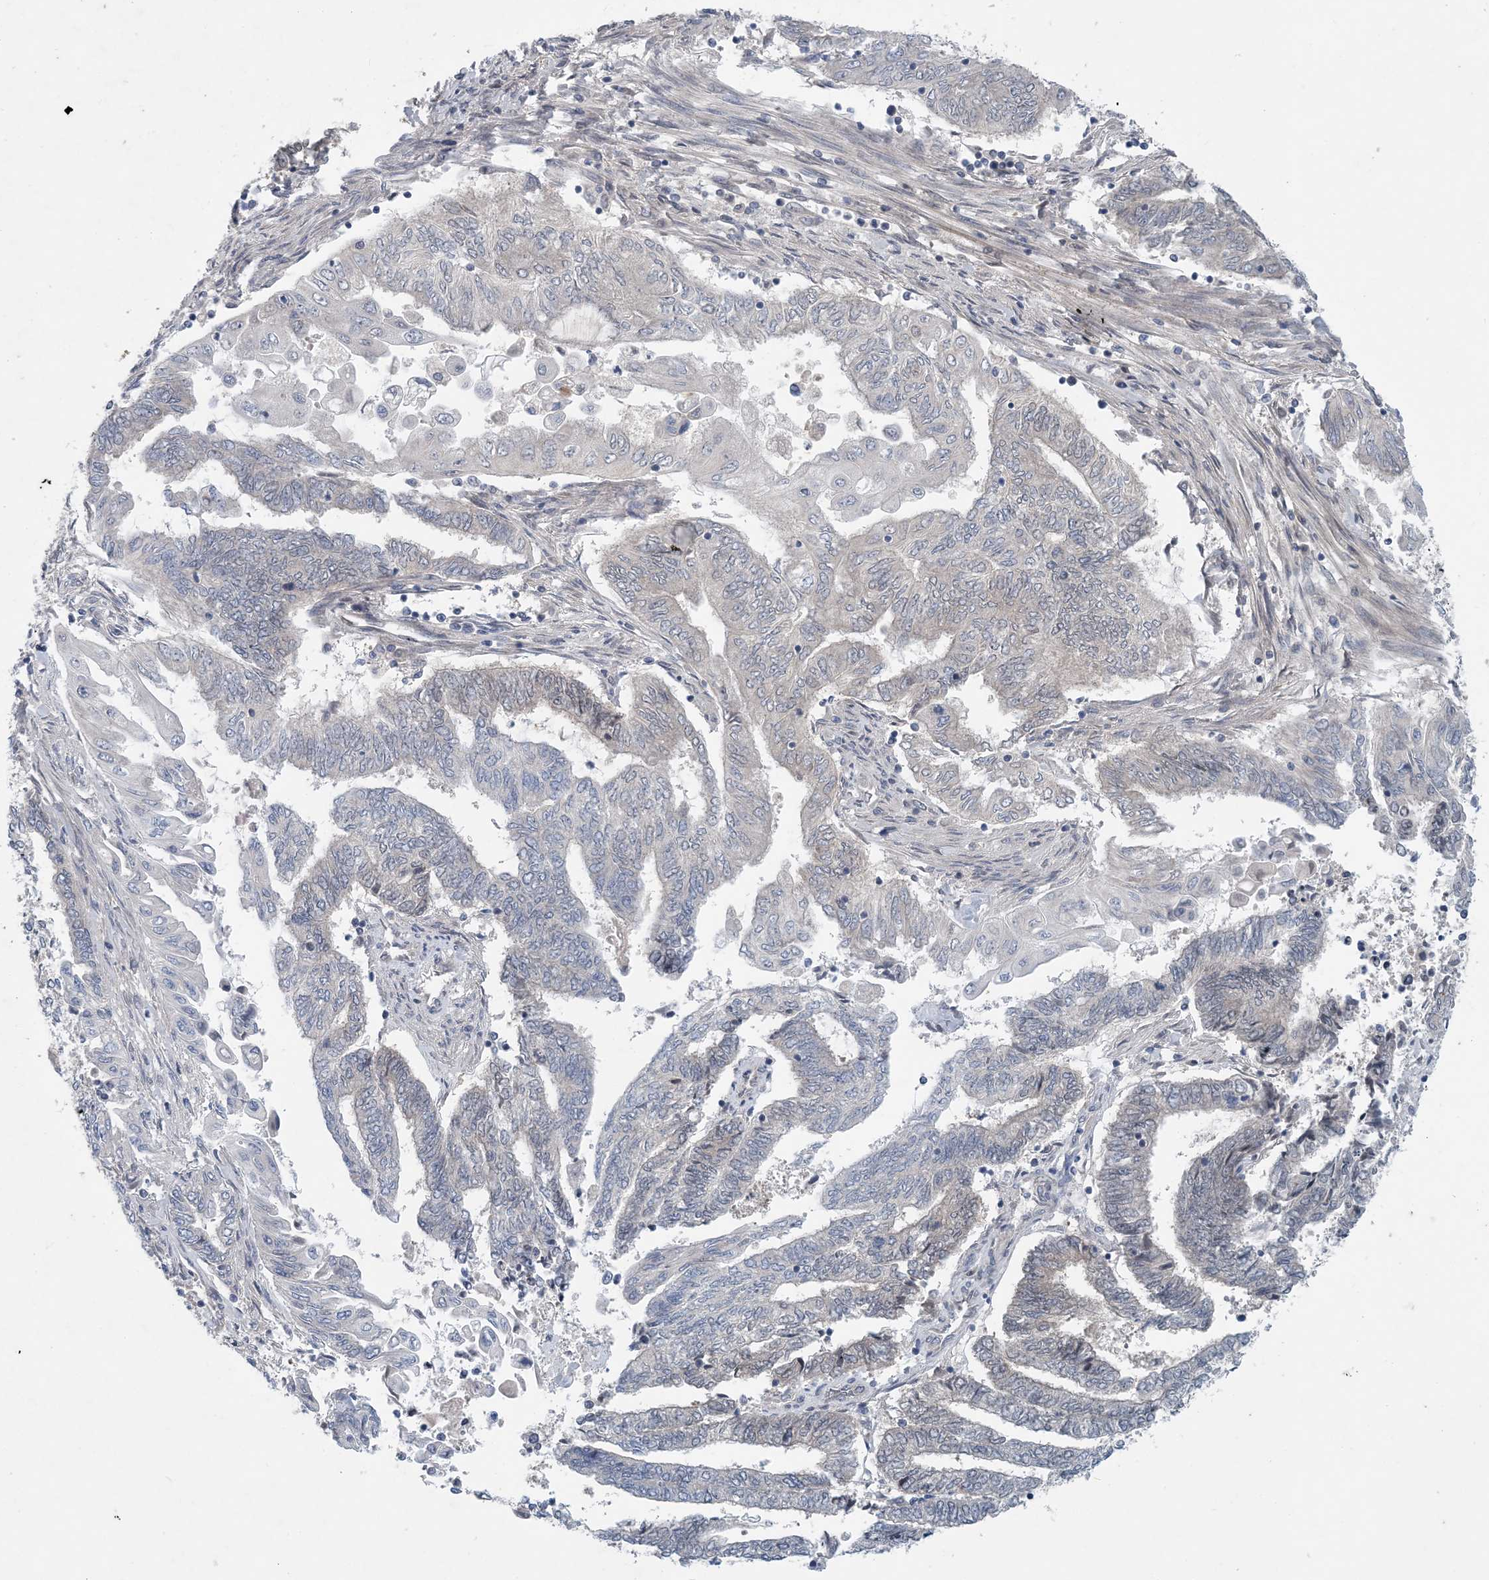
{"staining": {"intensity": "negative", "quantity": "none", "location": "none"}, "tissue": "endometrial cancer", "cell_type": "Tumor cells", "image_type": "cancer", "snomed": [{"axis": "morphology", "description": "Adenocarcinoma, NOS"}, {"axis": "topography", "description": "Uterus"}, {"axis": "topography", "description": "Endometrium"}], "caption": "Immunohistochemistry histopathology image of adenocarcinoma (endometrial) stained for a protein (brown), which exhibits no expression in tumor cells. (DAB immunohistochemistry (IHC) with hematoxylin counter stain).", "gene": "HIKESHI", "patient": {"sex": "female", "age": 70}}